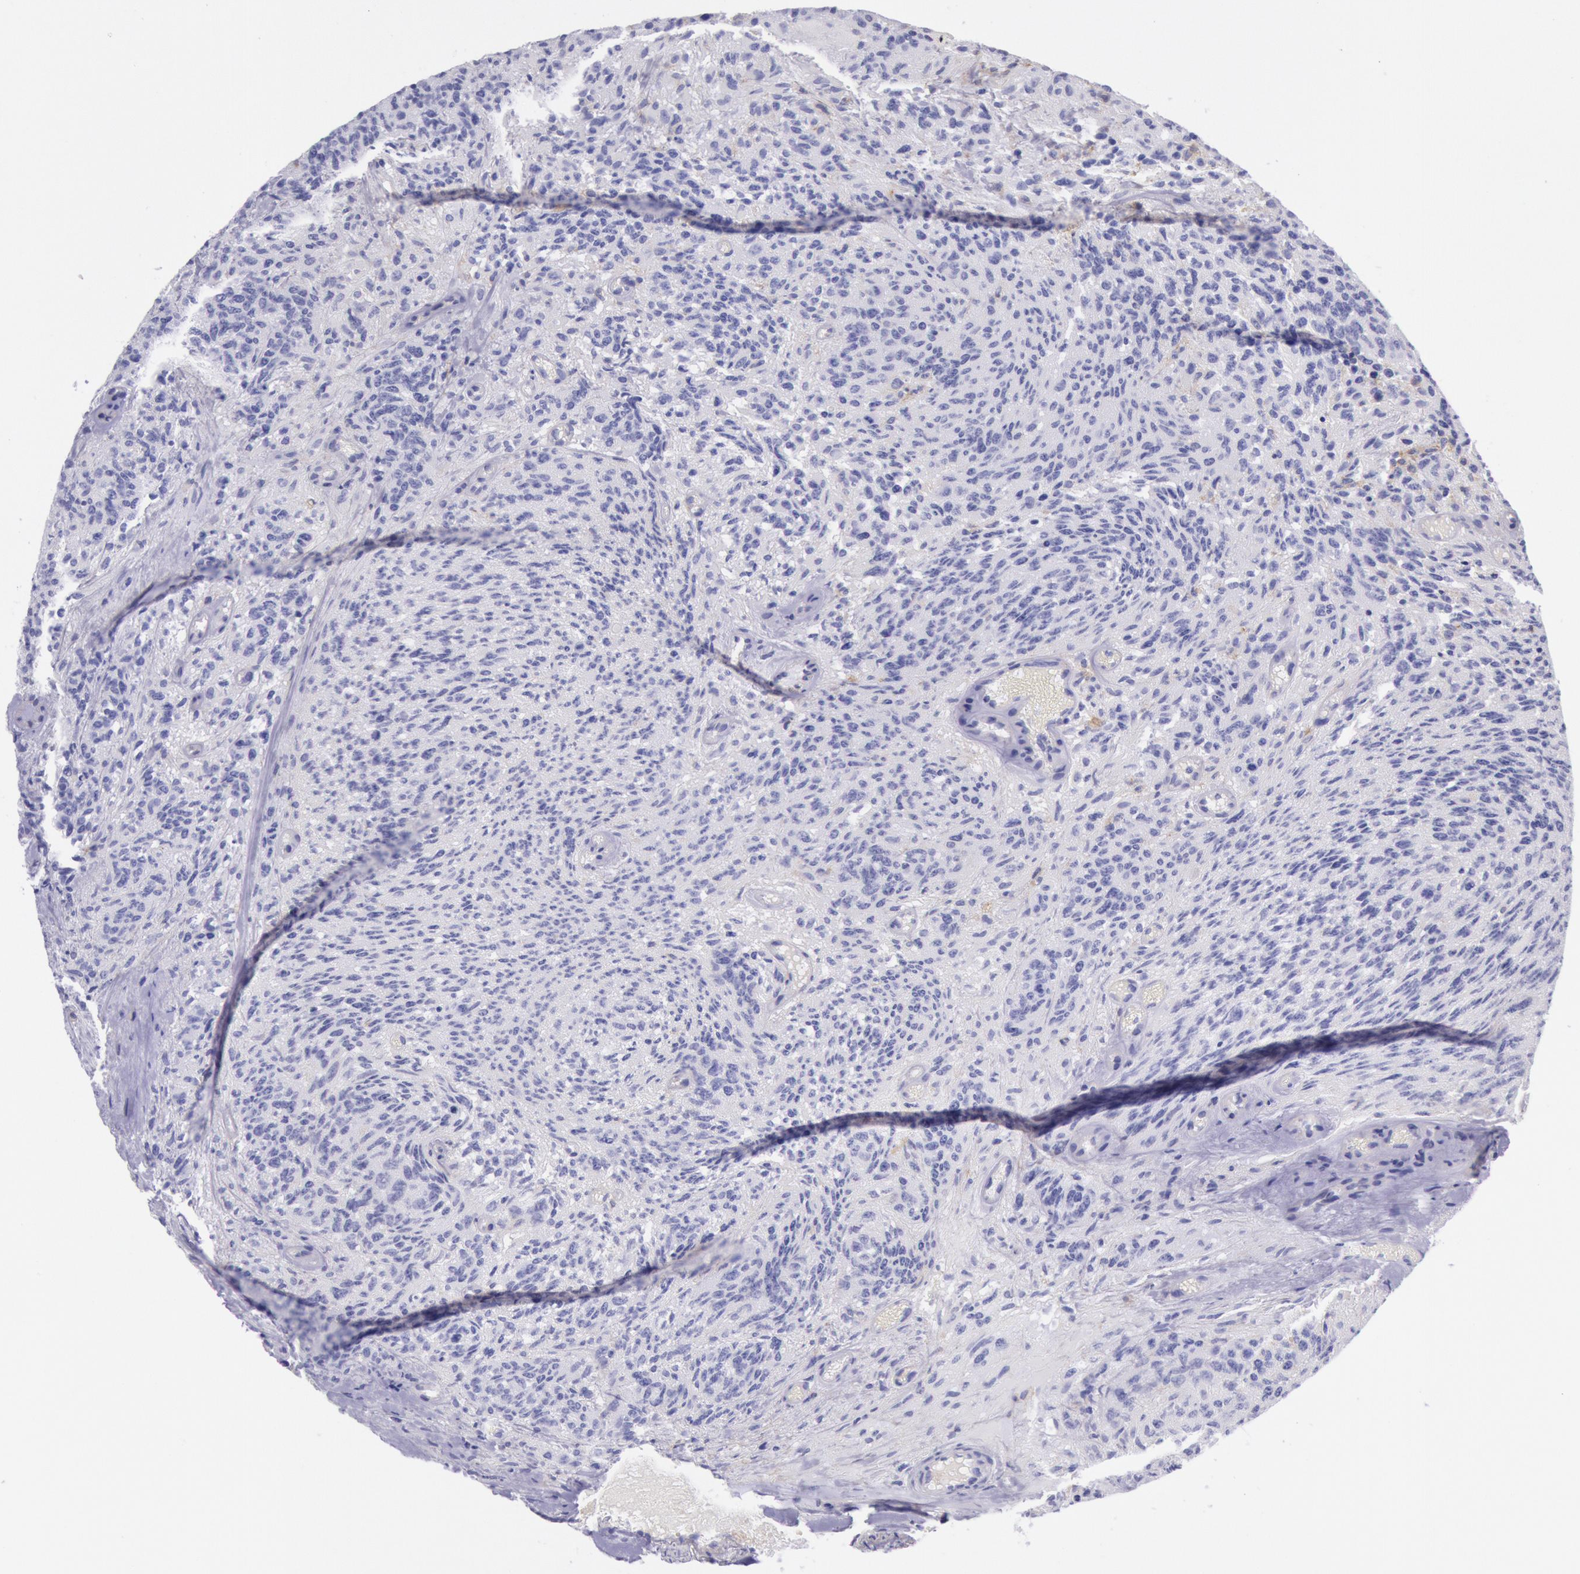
{"staining": {"intensity": "negative", "quantity": "none", "location": "none"}, "tissue": "glioma", "cell_type": "Tumor cells", "image_type": "cancer", "snomed": [{"axis": "morphology", "description": "Glioma, malignant, High grade"}, {"axis": "topography", "description": "Brain"}], "caption": "Micrograph shows no protein expression in tumor cells of glioma tissue.", "gene": "LYN", "patient": {"sex": "male", "age": 36}}